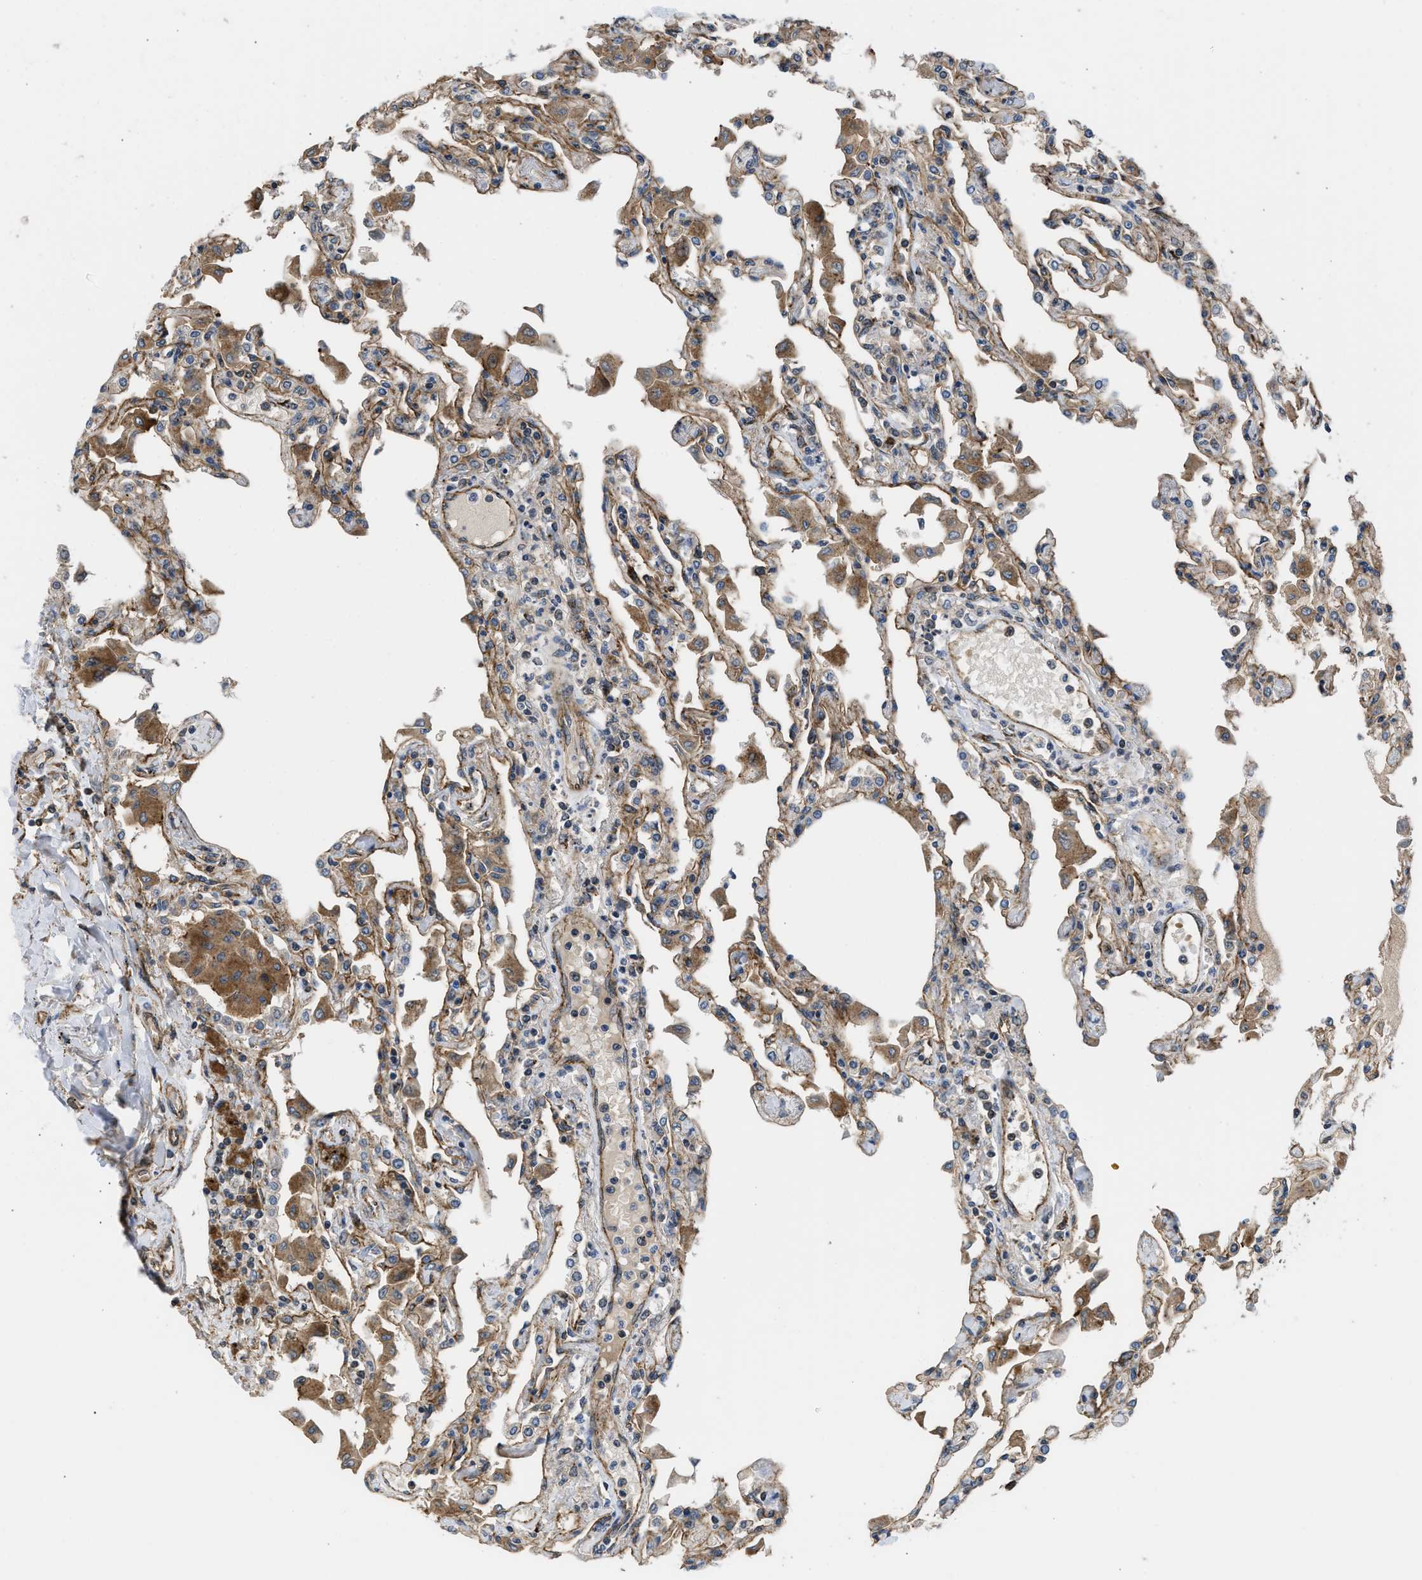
{"staining": {"intensity": "moderate", "quantity": "25%-75%", "location": "cytoplasmic/membranous"}, "tissue": "lung", "cell_type": "Alveolar cells", "image_type": "normal", "snomed": [{"axis": "morphology", "description": "Normal tissue, NOS"}, {"axis": "topography", "description": "Bronchus"}, {"axis": "topography", "description": "Lung"}], "caption": "Lung stained with immunohistochemistry (IHC) exhibits moderate cytoplasmic/membranous staining in approximately 25%-75% of alveolar cells.", "gene": "GPATCH2L", "patient": {"sex": "female", "age": 49}}